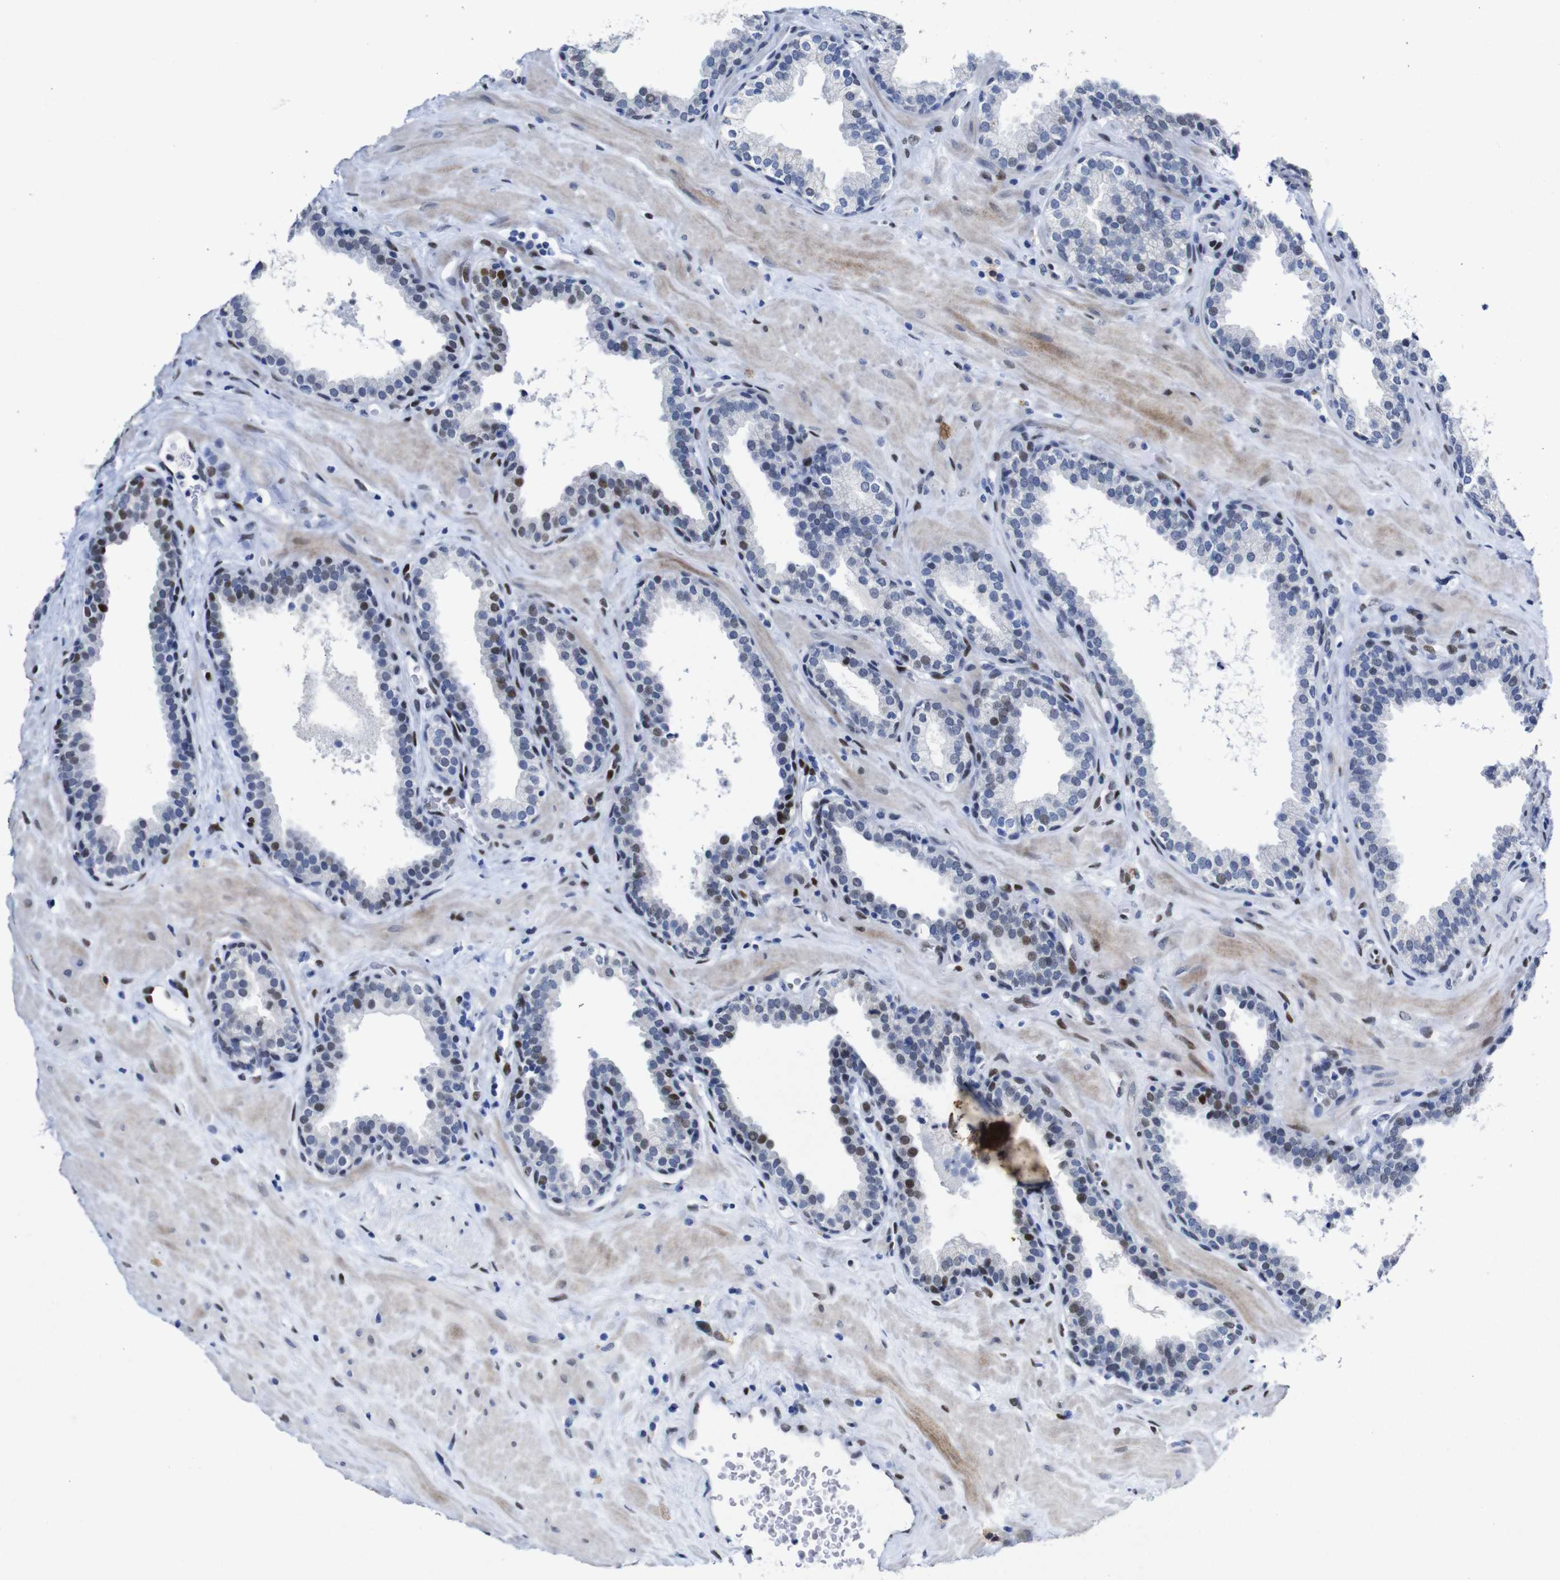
{"staining": {"intensity": "moderate", "quantity": "<25%", "location": "nuclear"}, "tissue": "prostate", "cell_type": "Glandular cells", "image_type": "normal", "snomed": [{"axis": "morphology", "description": "Normal tissue, NOS"}, {"axis": "topography", "description": "Prostate"}], "caption": "IHC staining of unremarkable prostate, which demonstrates low levels of moderate nuclear positivity in approximately <25% of glandular cells indicating moderate nuclear protein expression. The staining was performed using DAB (3,3'-diaminobenzidine) (brown) for protein detection and nuclei were counterstained in hematoxylin (blue).", "gene": "FOSL2", "patient": {"sex": "male", "age": 51}}